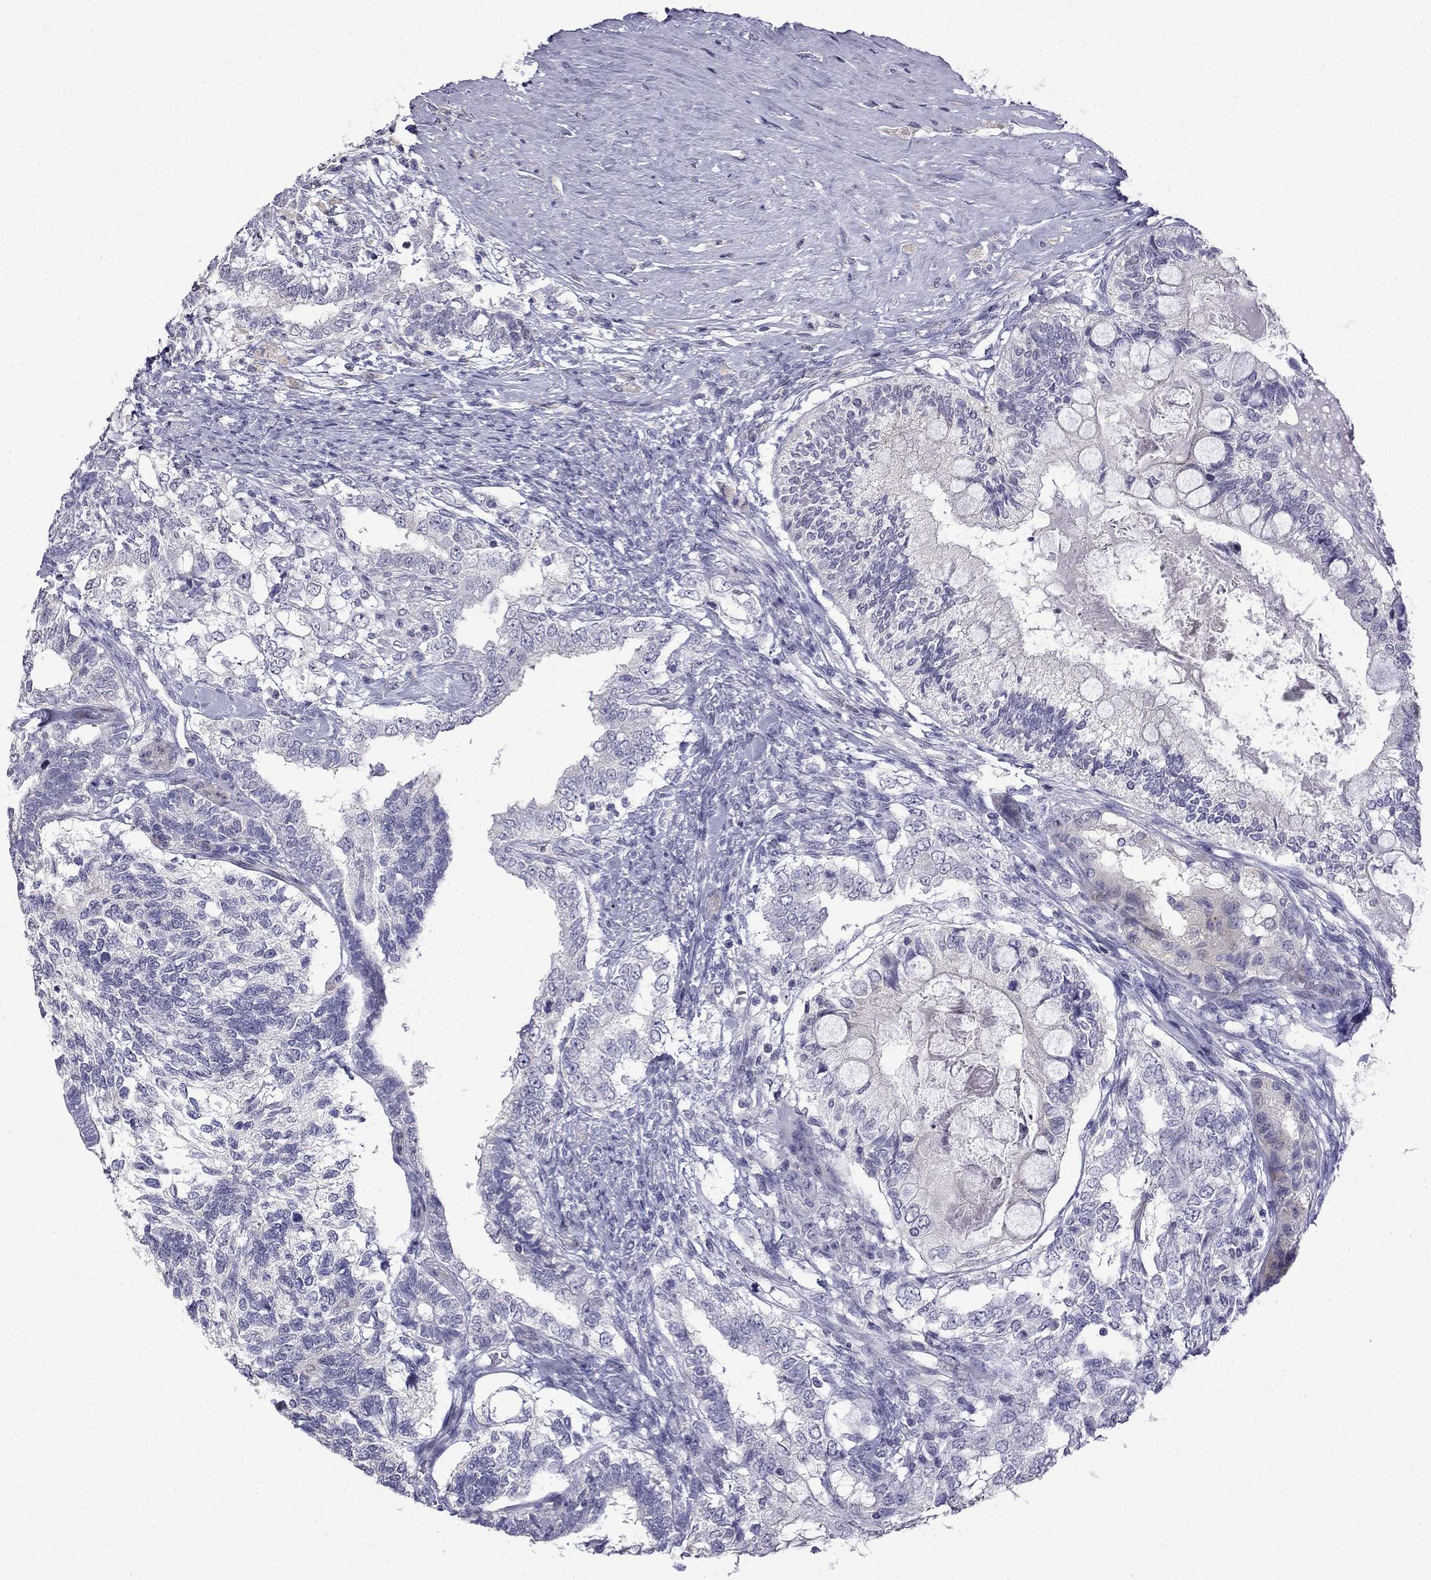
{"staining": {"intensity": "negative", "quantity": "none", "location": "none"}, "tissue": "testis cancer", "cell_type": "Tumor cells", "image_type": "cancer", "snomed": [{"axis": "morphology", "description": "Seminoma, NOS"}, {"axis": "morphology", "description": "Carcinoma, Embryonal, NOS"}, {"axis": "topography", "description": "Testis"}], "caption": "Embryonal carcinoma (testis) stained for a protein using immunohistochemistry demonstrates no positivity tumor cells.", "gene": "CFAP70", "patient": {"sex": "male", "age": 41}}